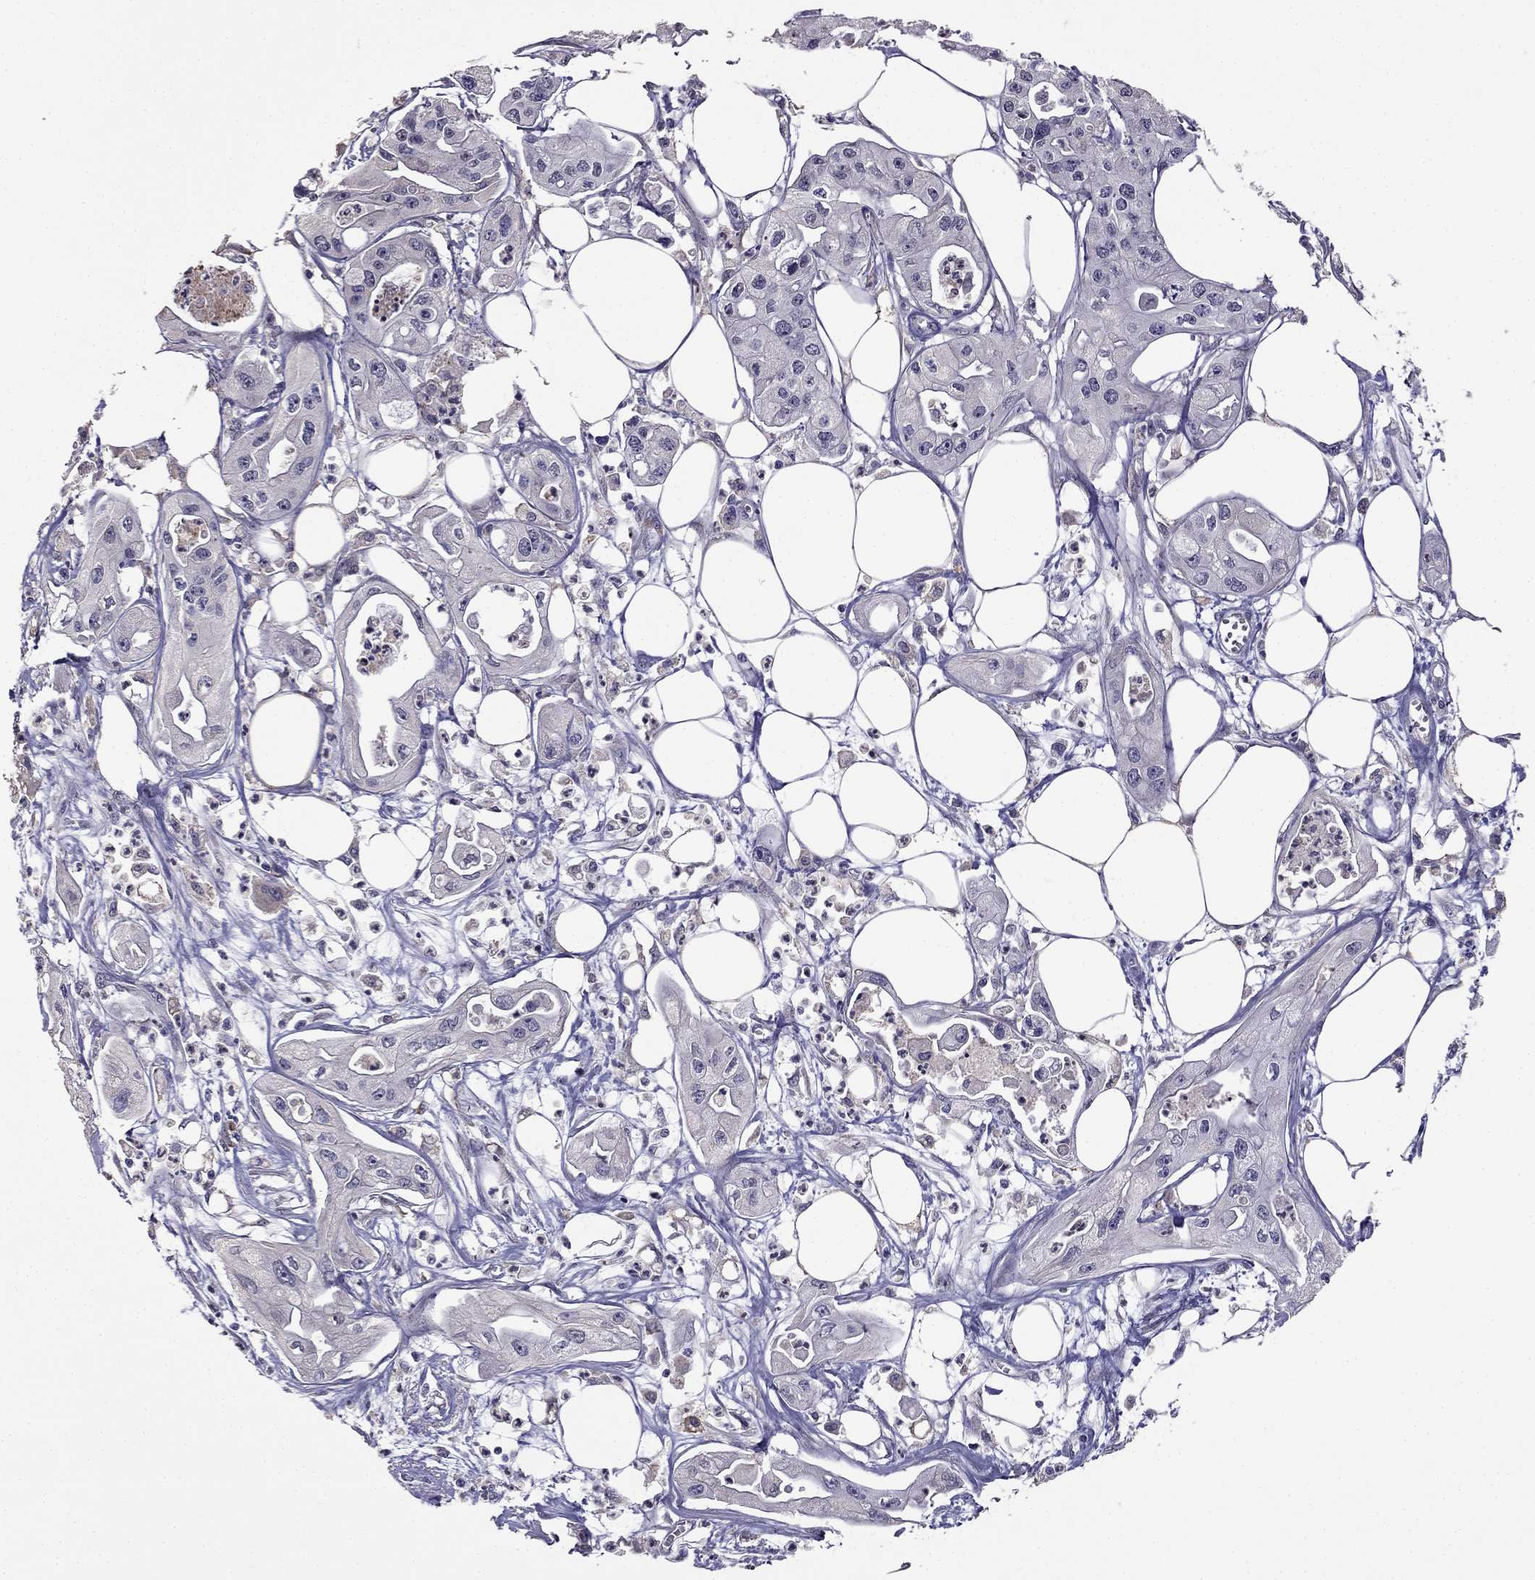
{"staining": {"intensity": "negative", "quantity": "none", "location": "none"}, "tissue": "pancreatic cancer", "cell_type": "Tumor cells", "image_type": "cancer", "snomed": [{"axis": "morphology", "description": "Adenocarcinoma, NOS"}, {"axis": "topography", "description": "Pancreas"}], "caption": "Micrograph shows no protein positivity in tumor cells of pancreatic cancer tissue.", "gene": "CDH9", "patient": {"sex": "male", "age": 70}}